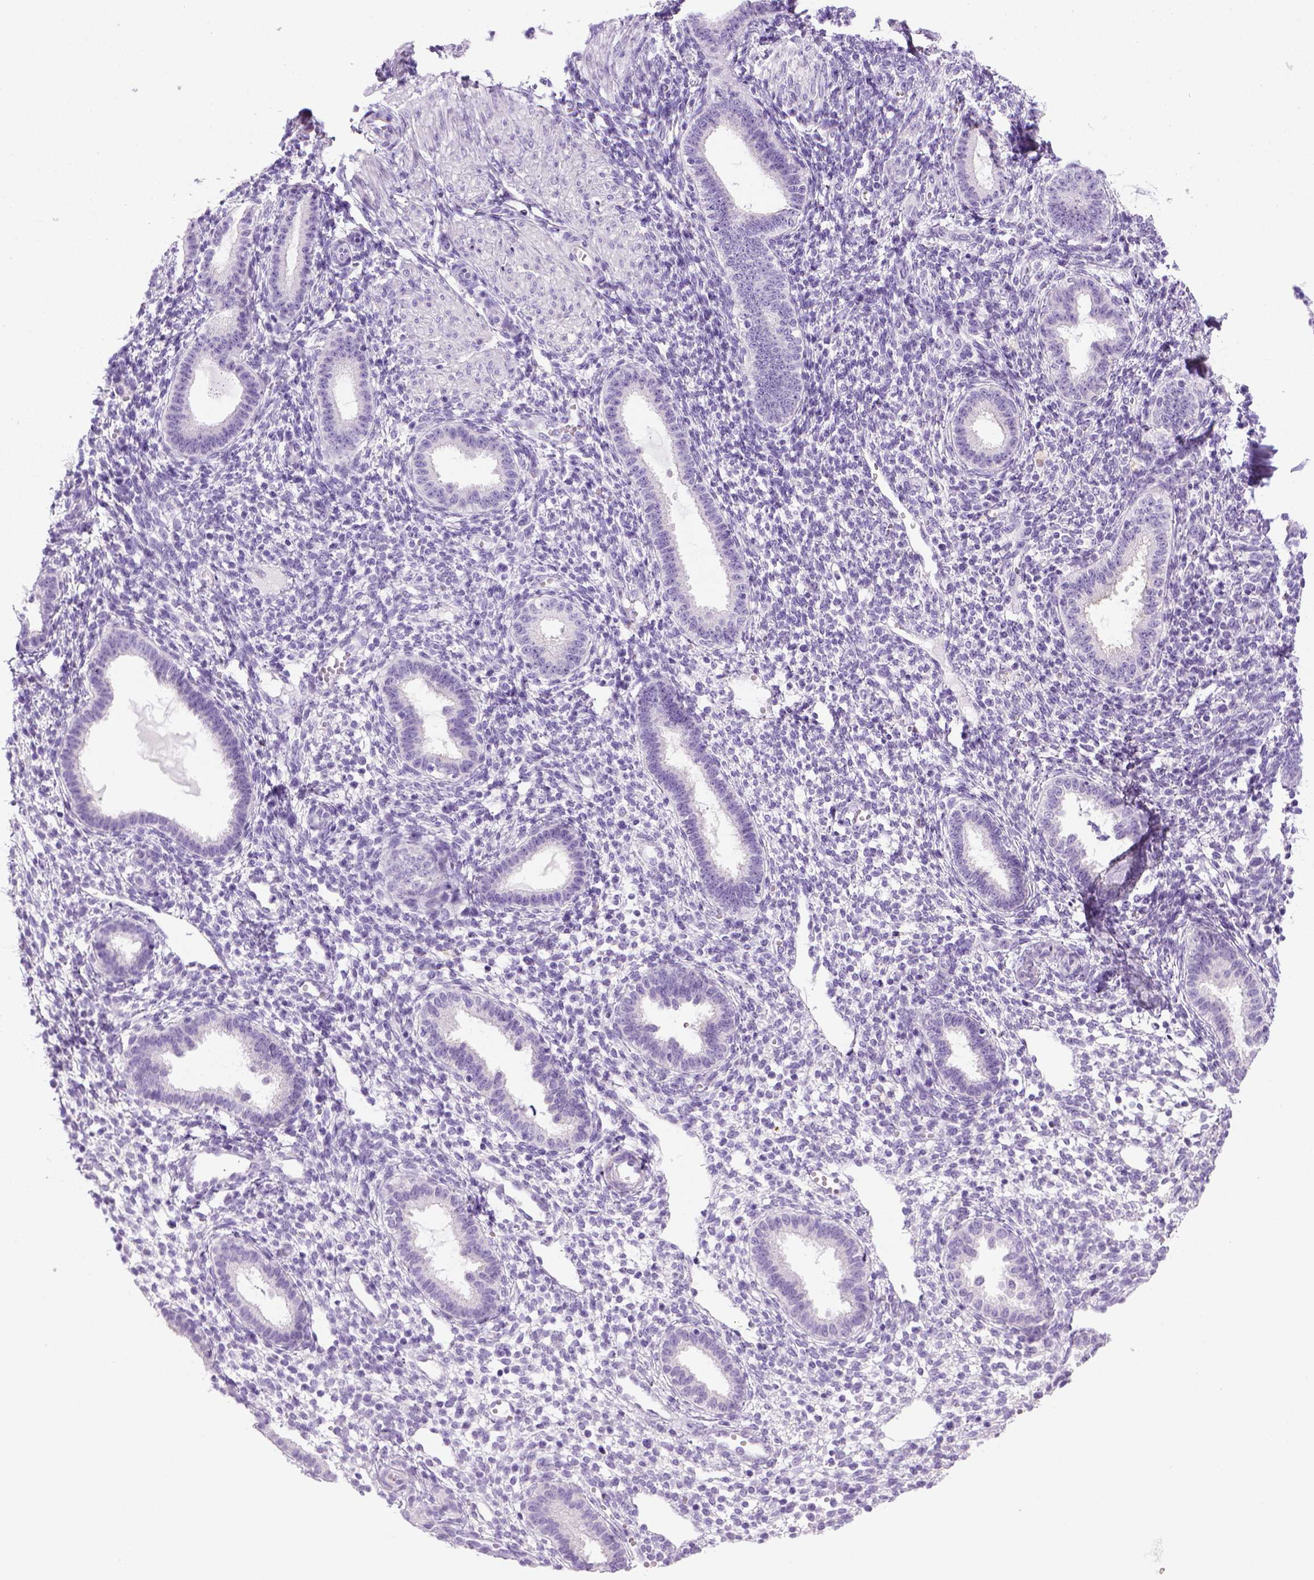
{"staining": {"intensity": "negative", "quantity": "none", "location": "none"}, "tissue": "endometrium", "cell_type": "Cells in endometrial stroma", "image_type": "normal", "snomed": [{"axis": "morphology", "description": "Normal tissue, NOS"}, {"axis": "topography", "description": "Endometrium"}], "caption": "This is an immunohistochemistry image of normal human endometrium. There is no positivity in cells in endometrial stroma.", "gene": "SGCG", "patient": {"sex": "female", "age": 36}}